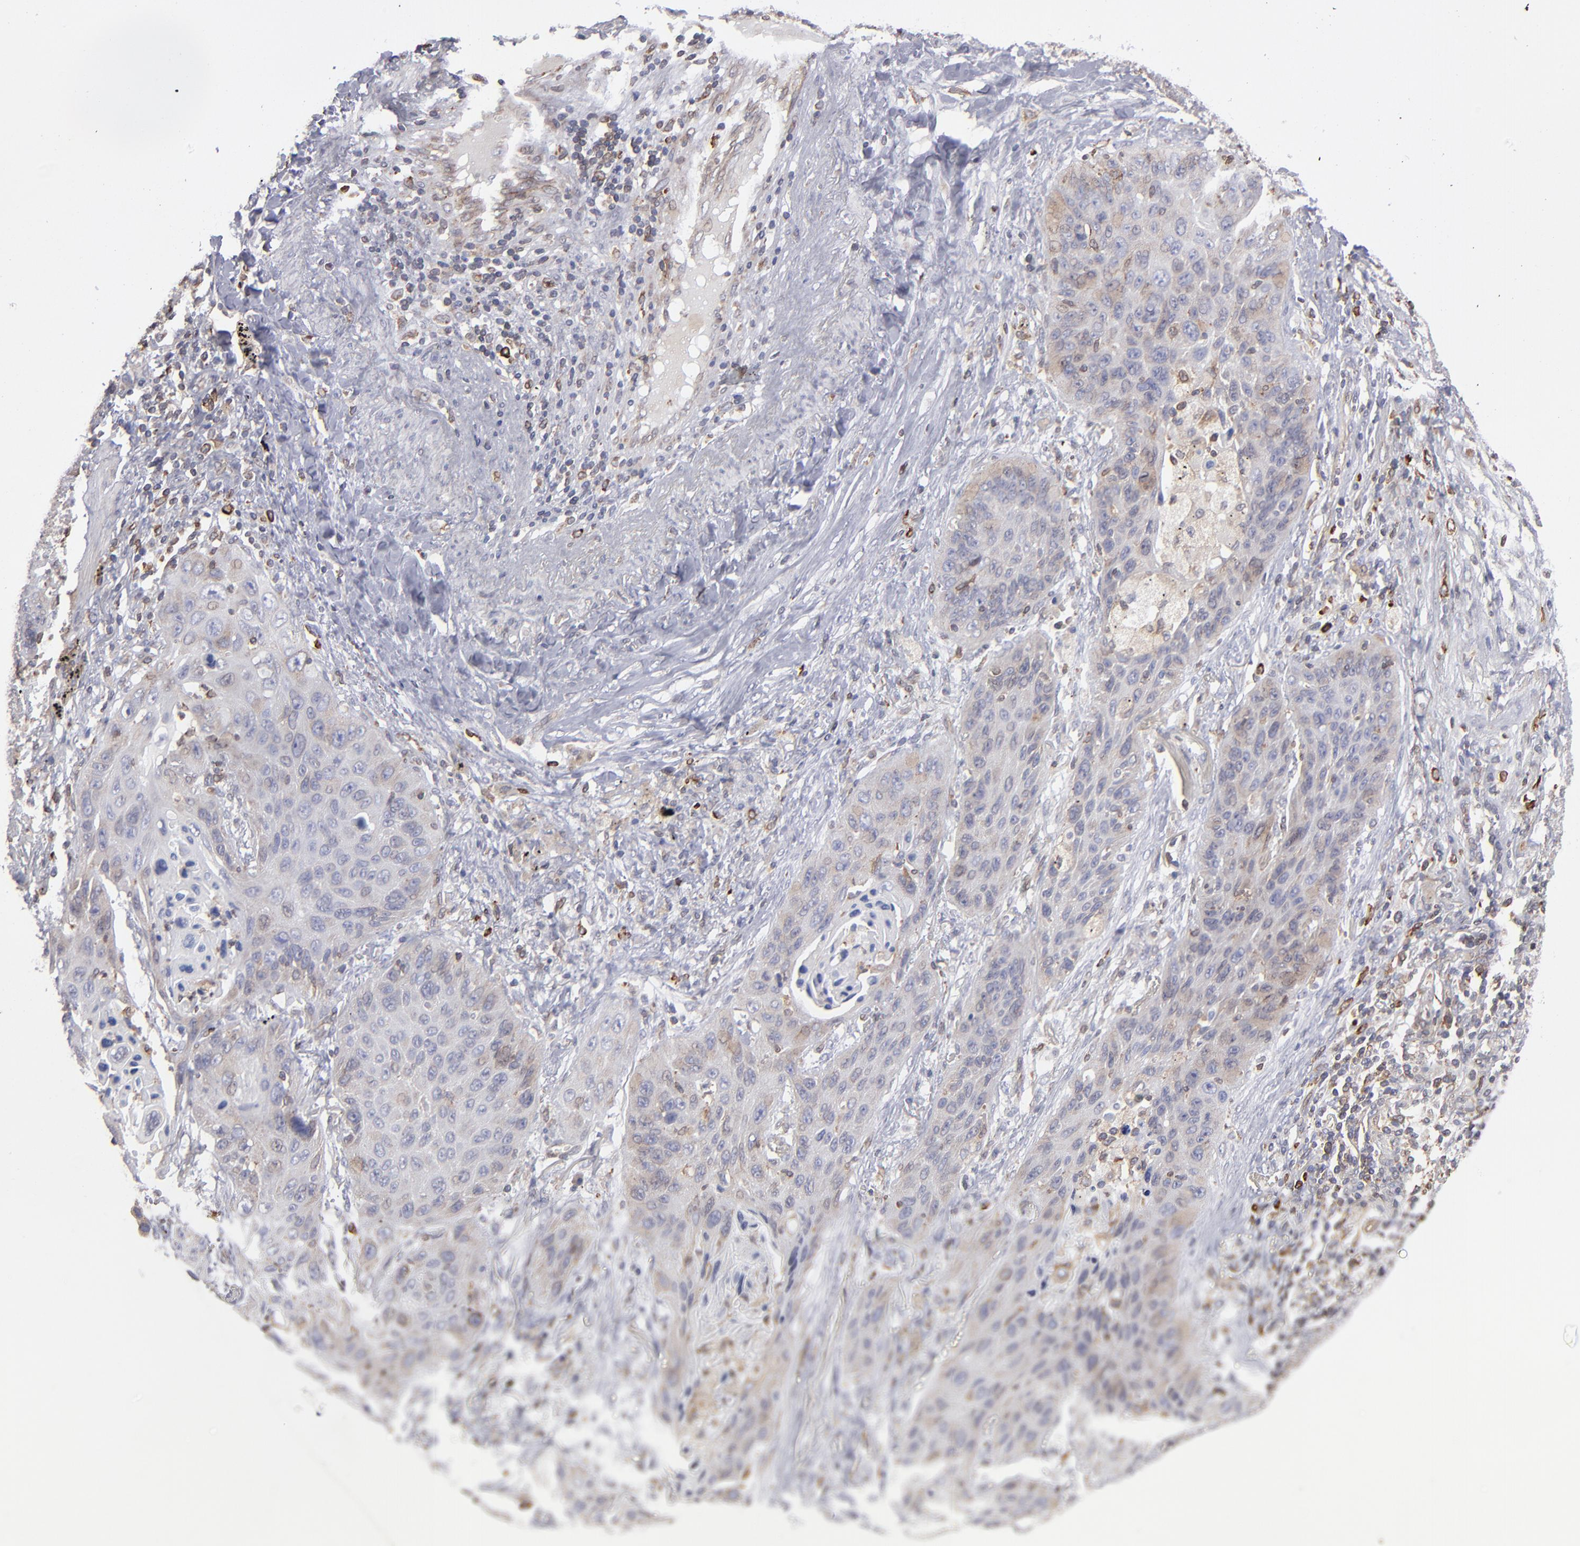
{"staining": {"intensity": "weak", "quantity": "25%-75%", "location": "cytoplasmic/membranous"}, "tissue": "lung cancer", "cell_type": "Tumor cells", "image_type": "cancer", "snomed": [{"axis": "morphology", "description": "Squamous cell carcinoma, NOS"}, {"axis": "topography", "description": "Lung"}], "caption": "Tumor cells show weak cytoplasmic/membranous staining in approximately 25%-75% of cells in lung cancer (squamous cell carcinoma). The protein of interest is stained brown, and the nuclei are stained in blue (DAB IHC with brightfield microscopy, high magnification).", "gene": "TMX1", "patient": {"sex": "female", "age": 67}}